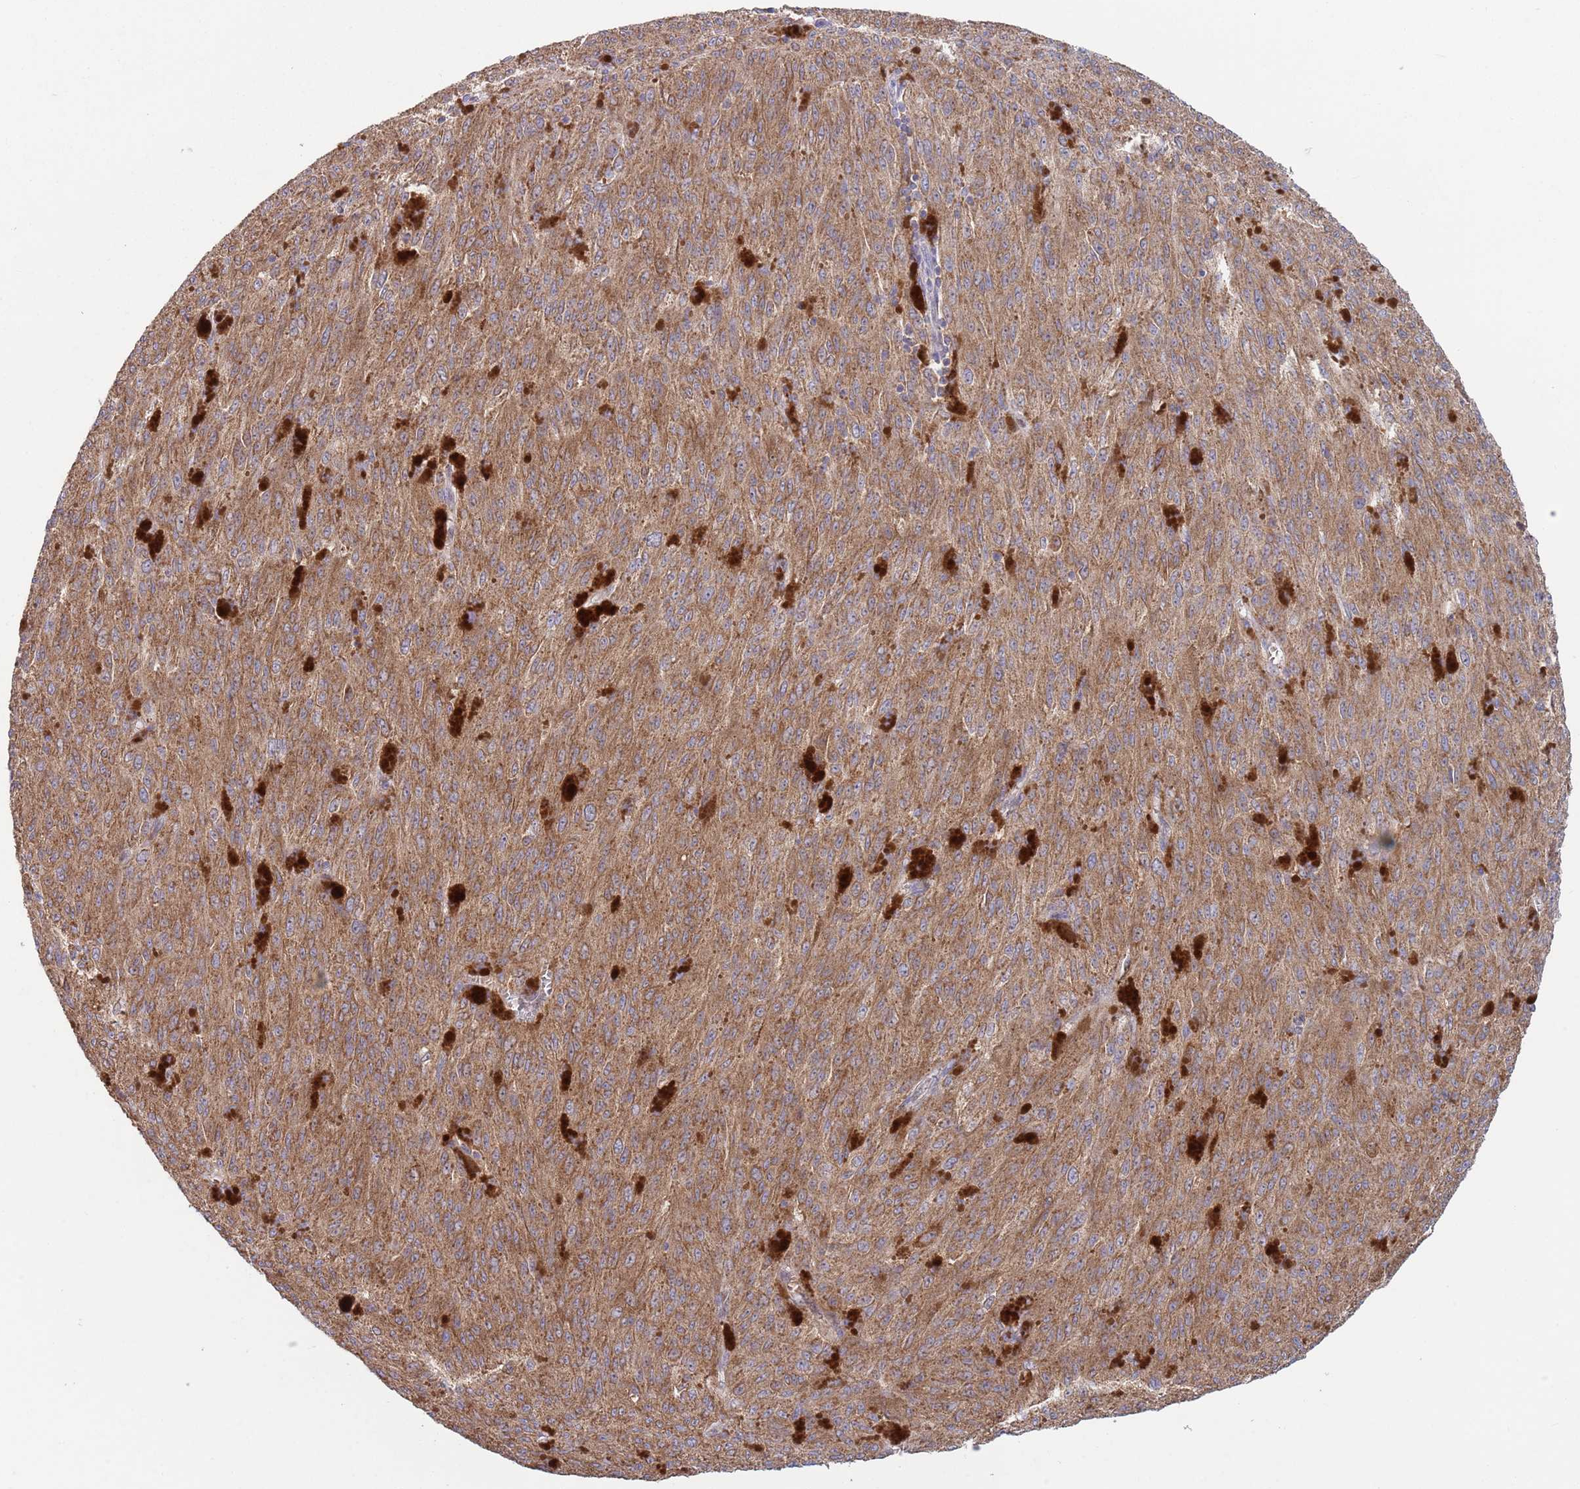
{"staining": {"intensity": "moderate", "quantity": ">75%", "location": "cytoplasmic/membranous"}, "tissue": "melanoma", "cell_type": "Tumor cells", "image_type": "cancer", "snomed": [{"axis": "morphology", "description": "Malignant melanoma, NOS"}, {"axis": "topography", "description": "Skin"}], "caption": "High-magnification brightfield microscopy of melanoma stained with DAB (brown) and counterstained with hematoxylin (blue). tumor cells exhibit moderate cytoplasmic/membranous staining is identified in about>75% of cells. (brown staining indicates protein expression, while blue staining denotes nuclei).", "gene": "DDT", "patient": {"sex": "female", "age": 52}}